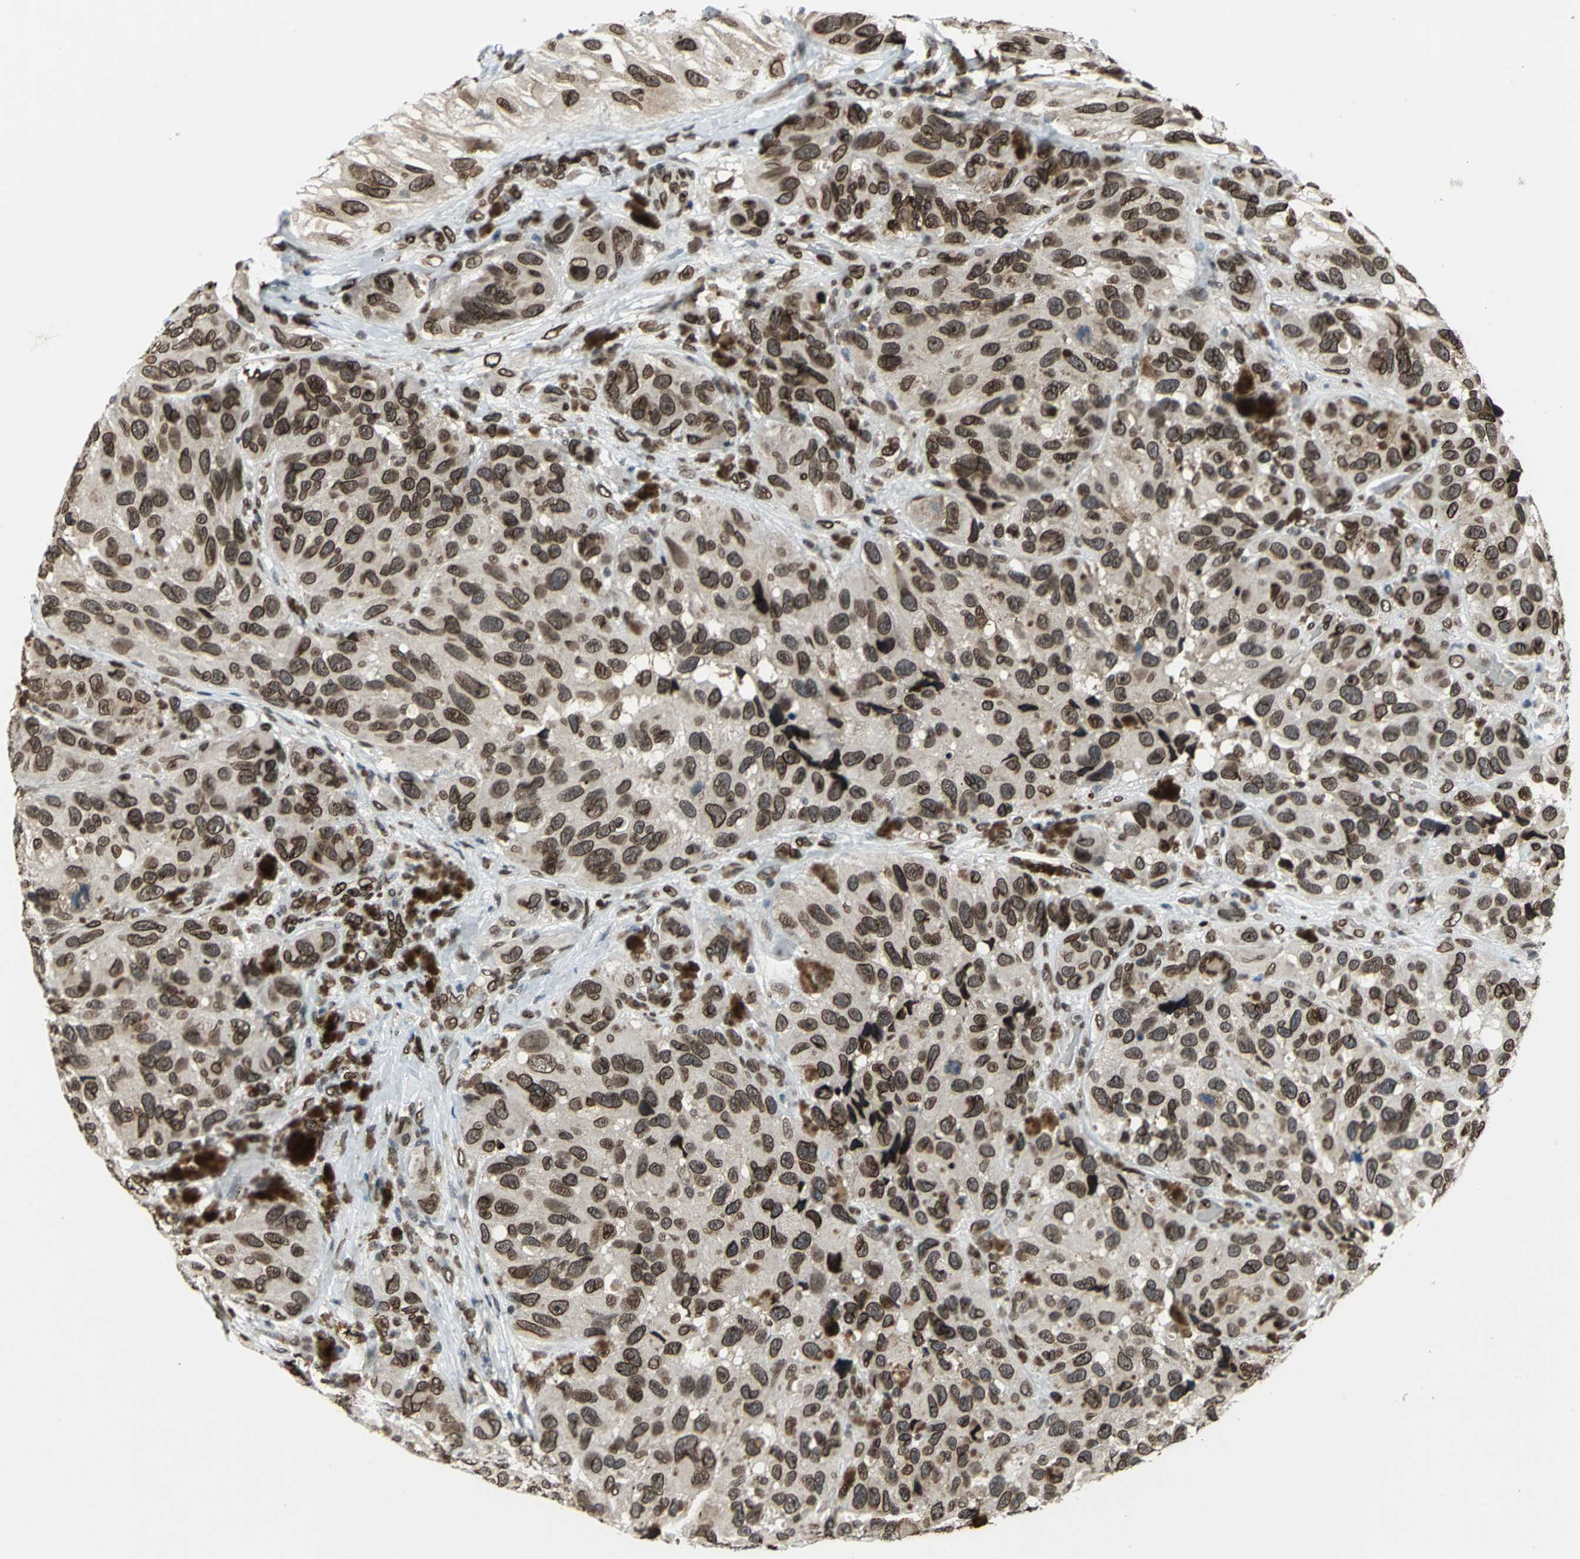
{"staining": {"intensity": "strong", "quantity": ">75%", "location": "cytoplasmic/membranous,nuclear"}, "tissue": "melanoma", "cell_type": "Tumor cells", "image_type": "cancer", "snomed": [{"axis": "morphology", "description": "Malignant melanoma, NOS"}, {"axis": "topography", "description": "Skin"}], "caption": "Immunohistochemical staining of human melanoma exhibits high levels of strong cytoplasmic/membranous and nuclear staining in about >75% of tumor cells.", "gene": "ISY1", "patient": {"sex": "female", "age": 73}}